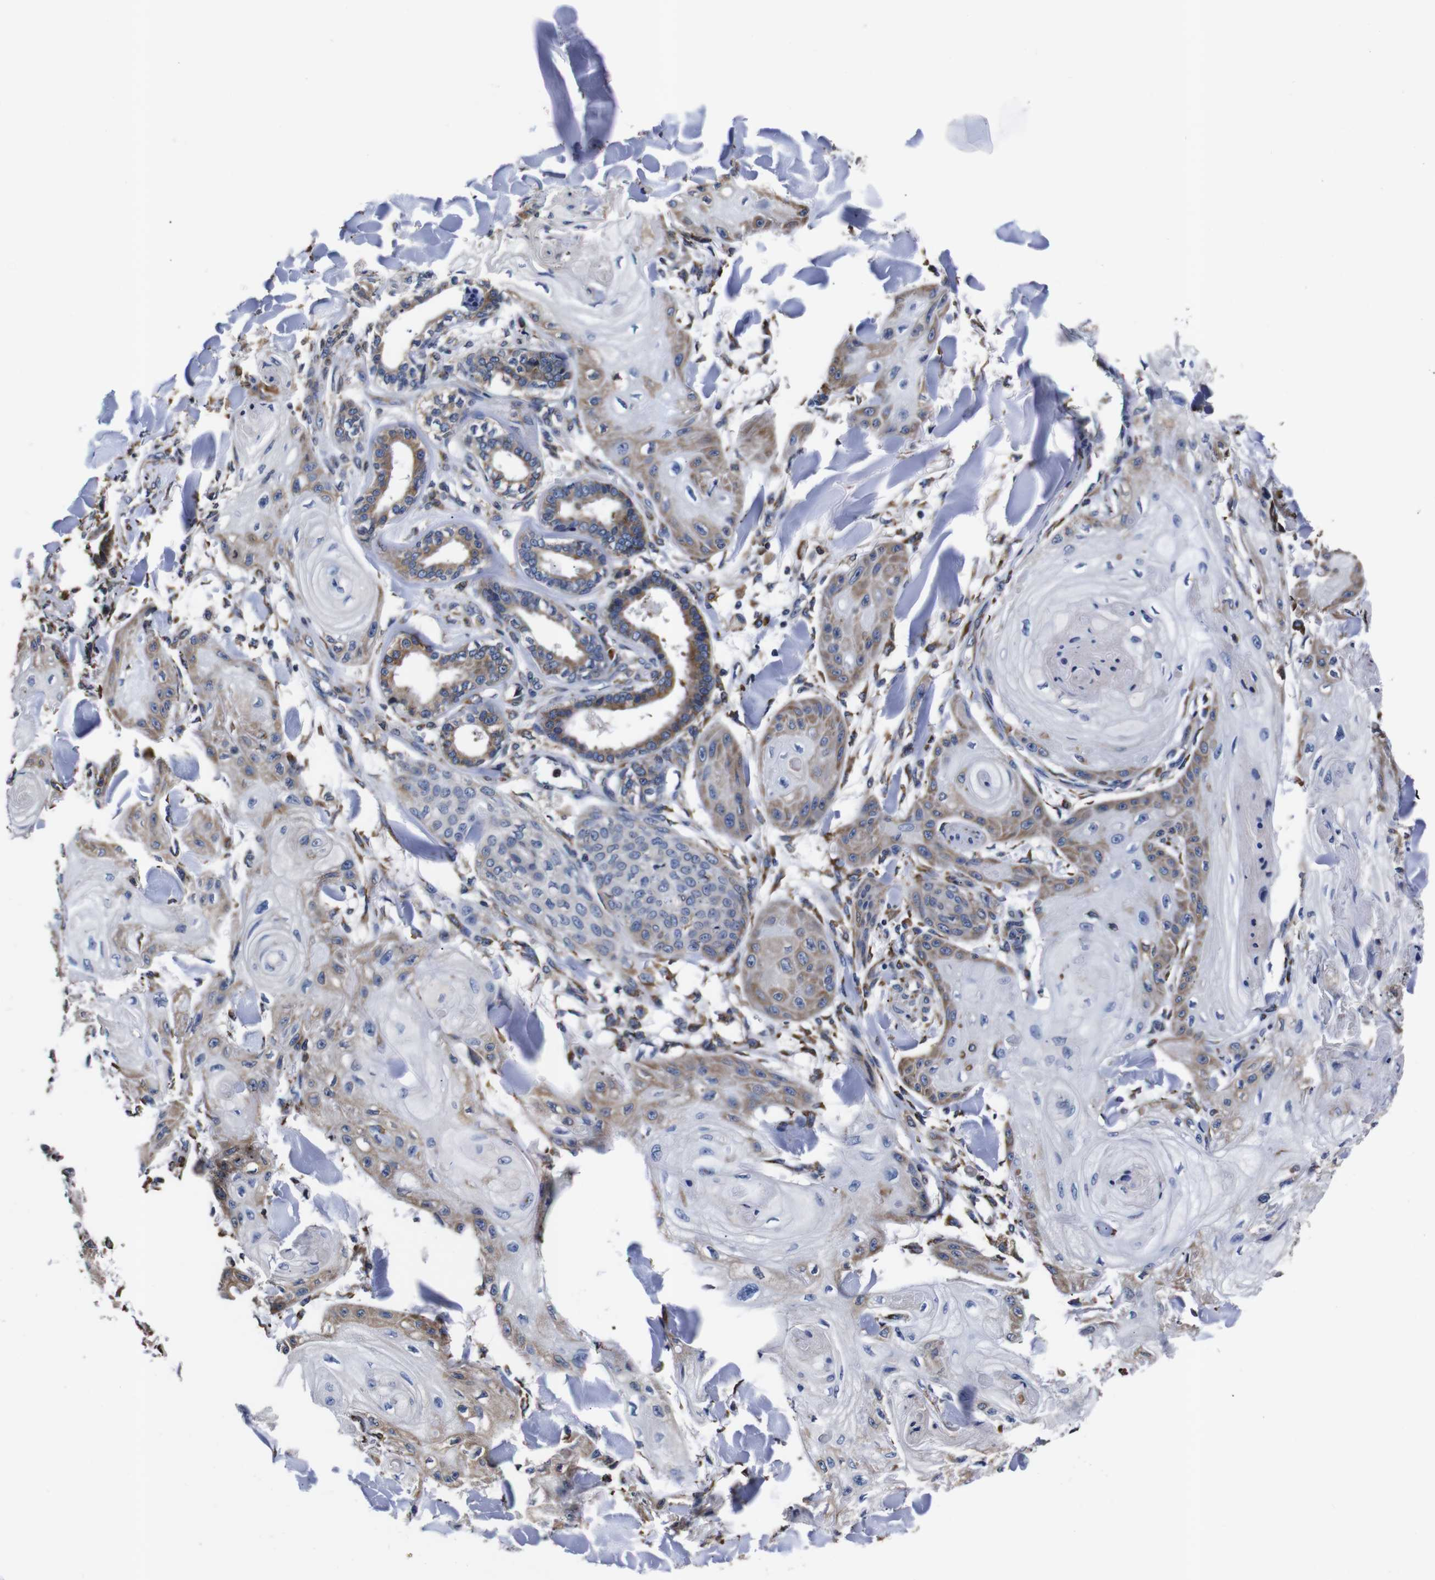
{"staining": {"intensity": "moderate", "quantity": "<25%", "location": "cytoplasmic/membranous"}, "tissue": "skin cancer", "cell_type": "Tumor cells", "image_type": "cancer", "snomed": [{"axis": "morphology", "description": "Squamous cell carcinoma, NOS"}, {"axis": "topography", "description": "Skin"}], "caption": "Skin cancer stained with immunohistochemistry reveals moderate cytoplasmic/membranous staining in approximately <25% of tumor cells.", "gene": "PPIB", "patient": {"sex": "male", "age": 74}}